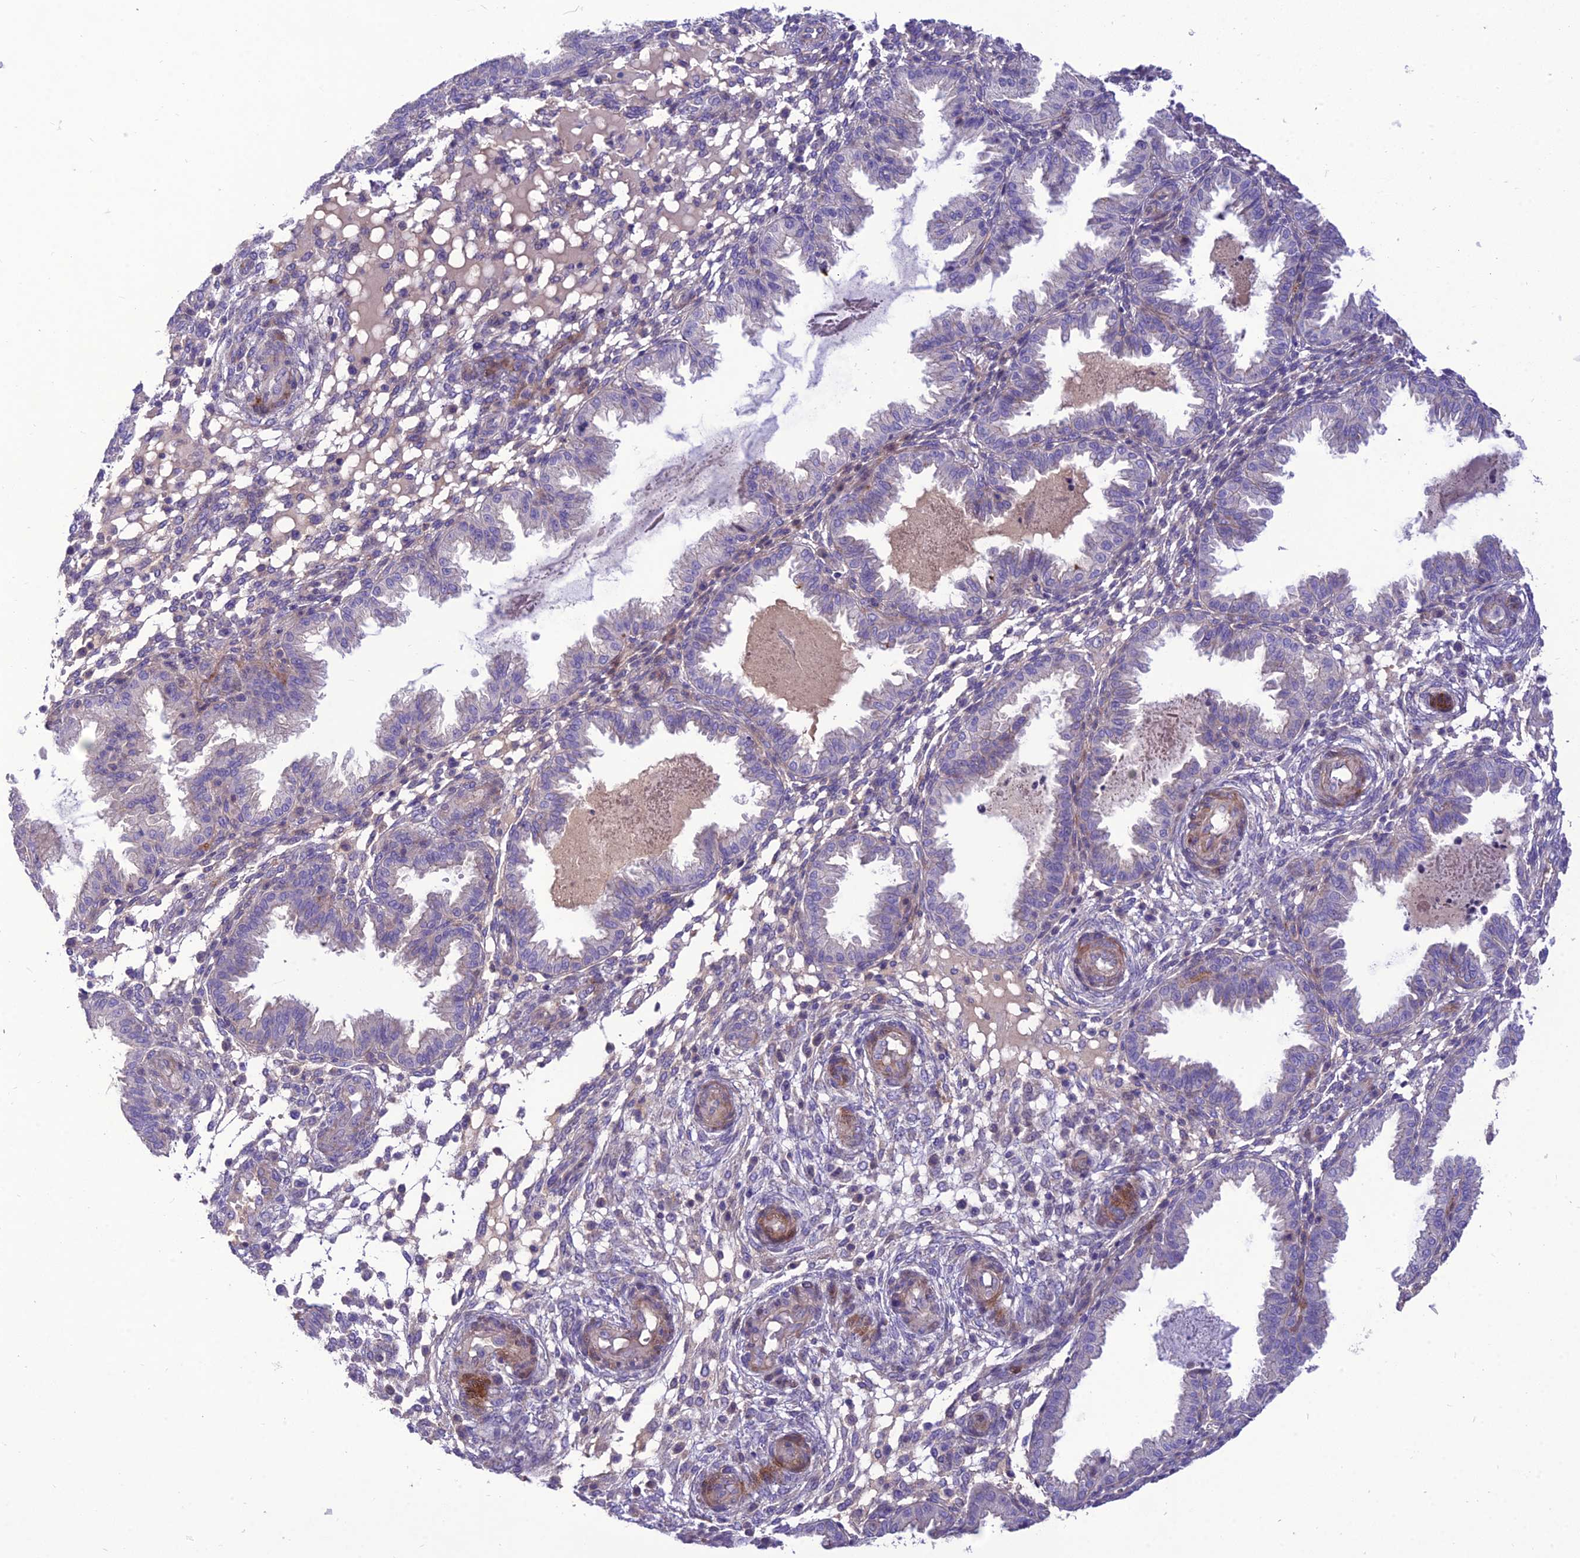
{"staining": {"intensity": "negative", "quantity": "none", "location": "none"}, "tissue": "endometrium", "cell_type": "Cells in endometrial stroma", "image_type": "normal", "snomed": [{"axis": "morphology", "description": "Normal tissue, NOS"}, {"axis": "topography", "description": "Endometrium"}], "caption": "Immunohistochemistry (IHC) micrograph of benign human endometrium stained for a protein (brown), which shows no staining in cells in endometrial stroma.", "gene": "TEKT3", "patient": {"sex": "female", "age": 33}}